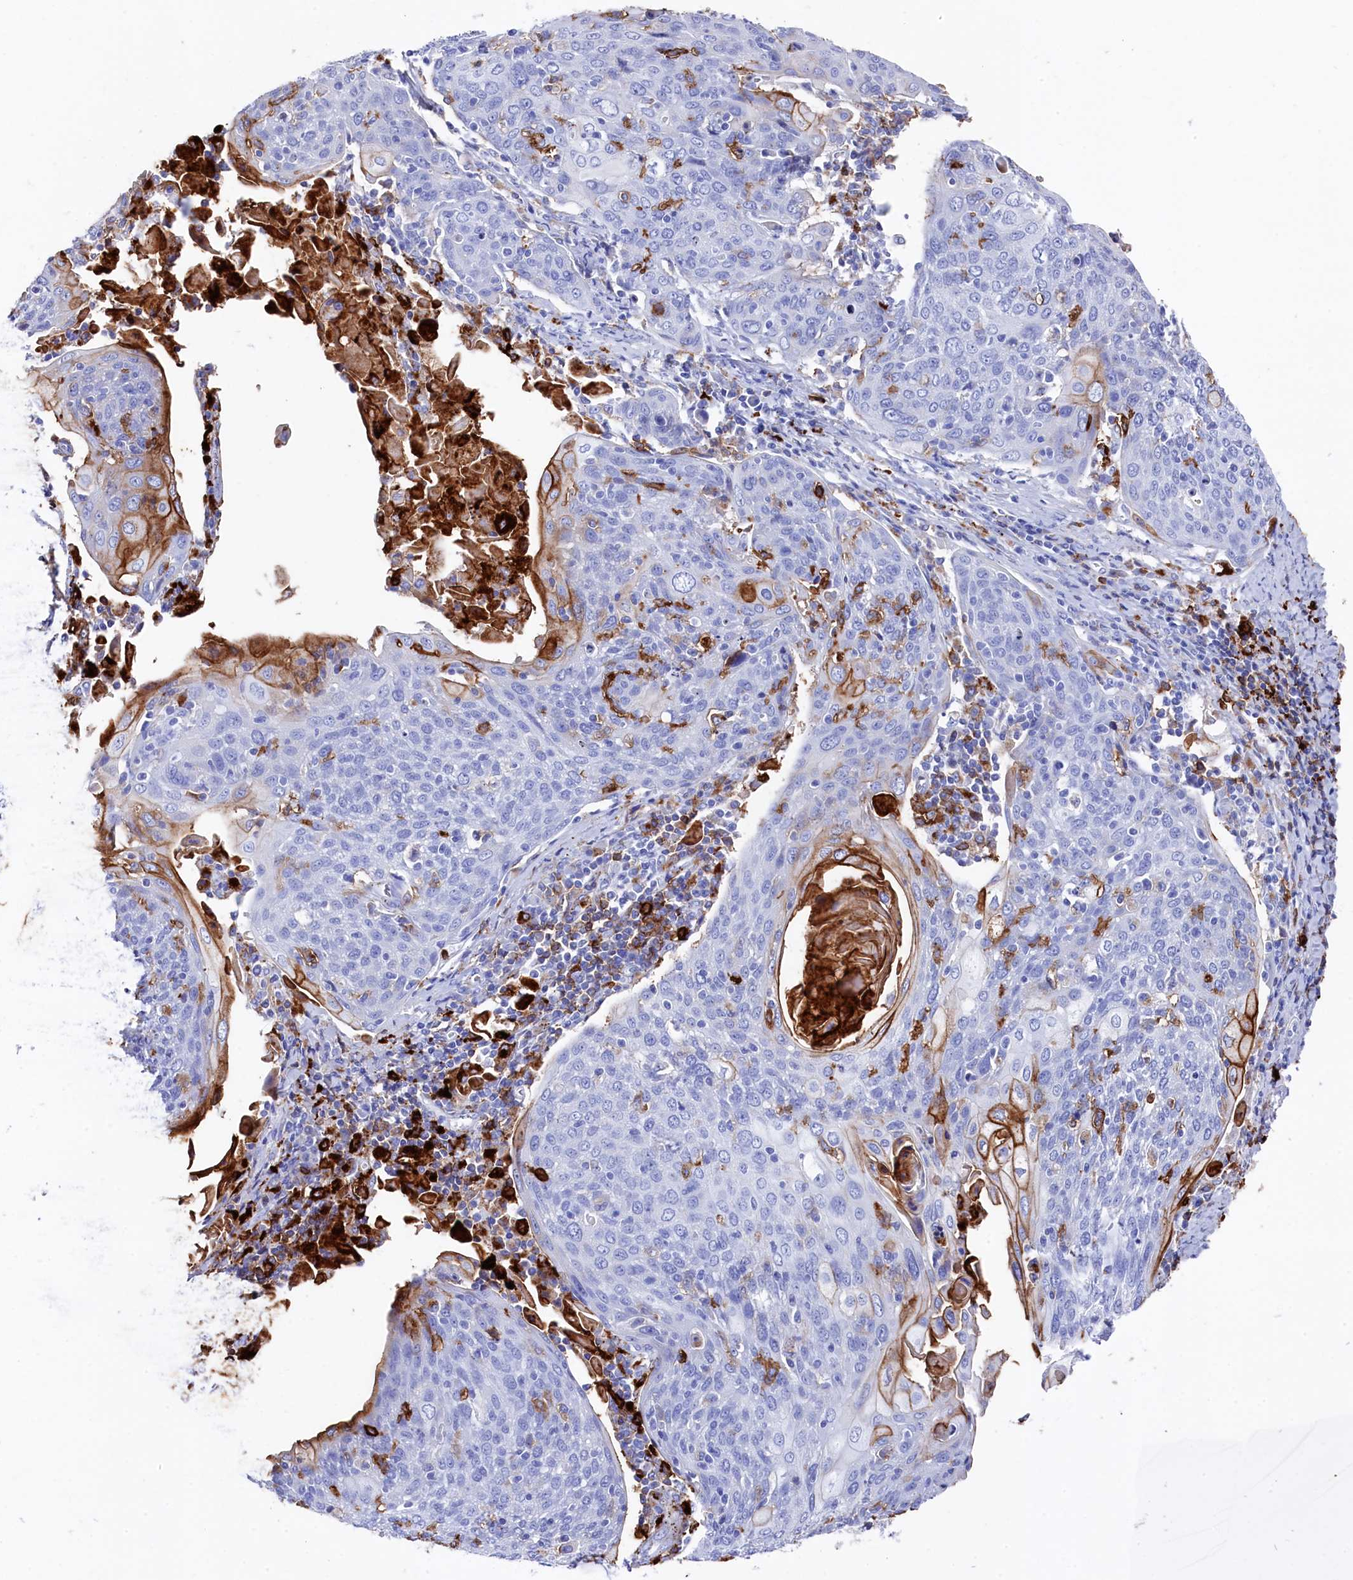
{"staining": {"intensity": "negative", "quantity": "none", "location": "none"}, "tissue": "cervical cancer", "cell_type": "Tumor cells", "image_type": "cancer", "snomed": [{"axis": "morphology", "description": "Squamous cell carcinoma, NOS"}, {"axis": "topography", "description": "Cervix"}], "caption": "High magnification brightfield microscopy of cervical squamous cell carcinoma stained with DAB (3,3'-diaminobenzidine) (brown) and counterstained with hematoxylin (blue): tumor cells show no significant expression.", "gene": "PLAC8", "patient": {"sex": "female", "age": 67}}